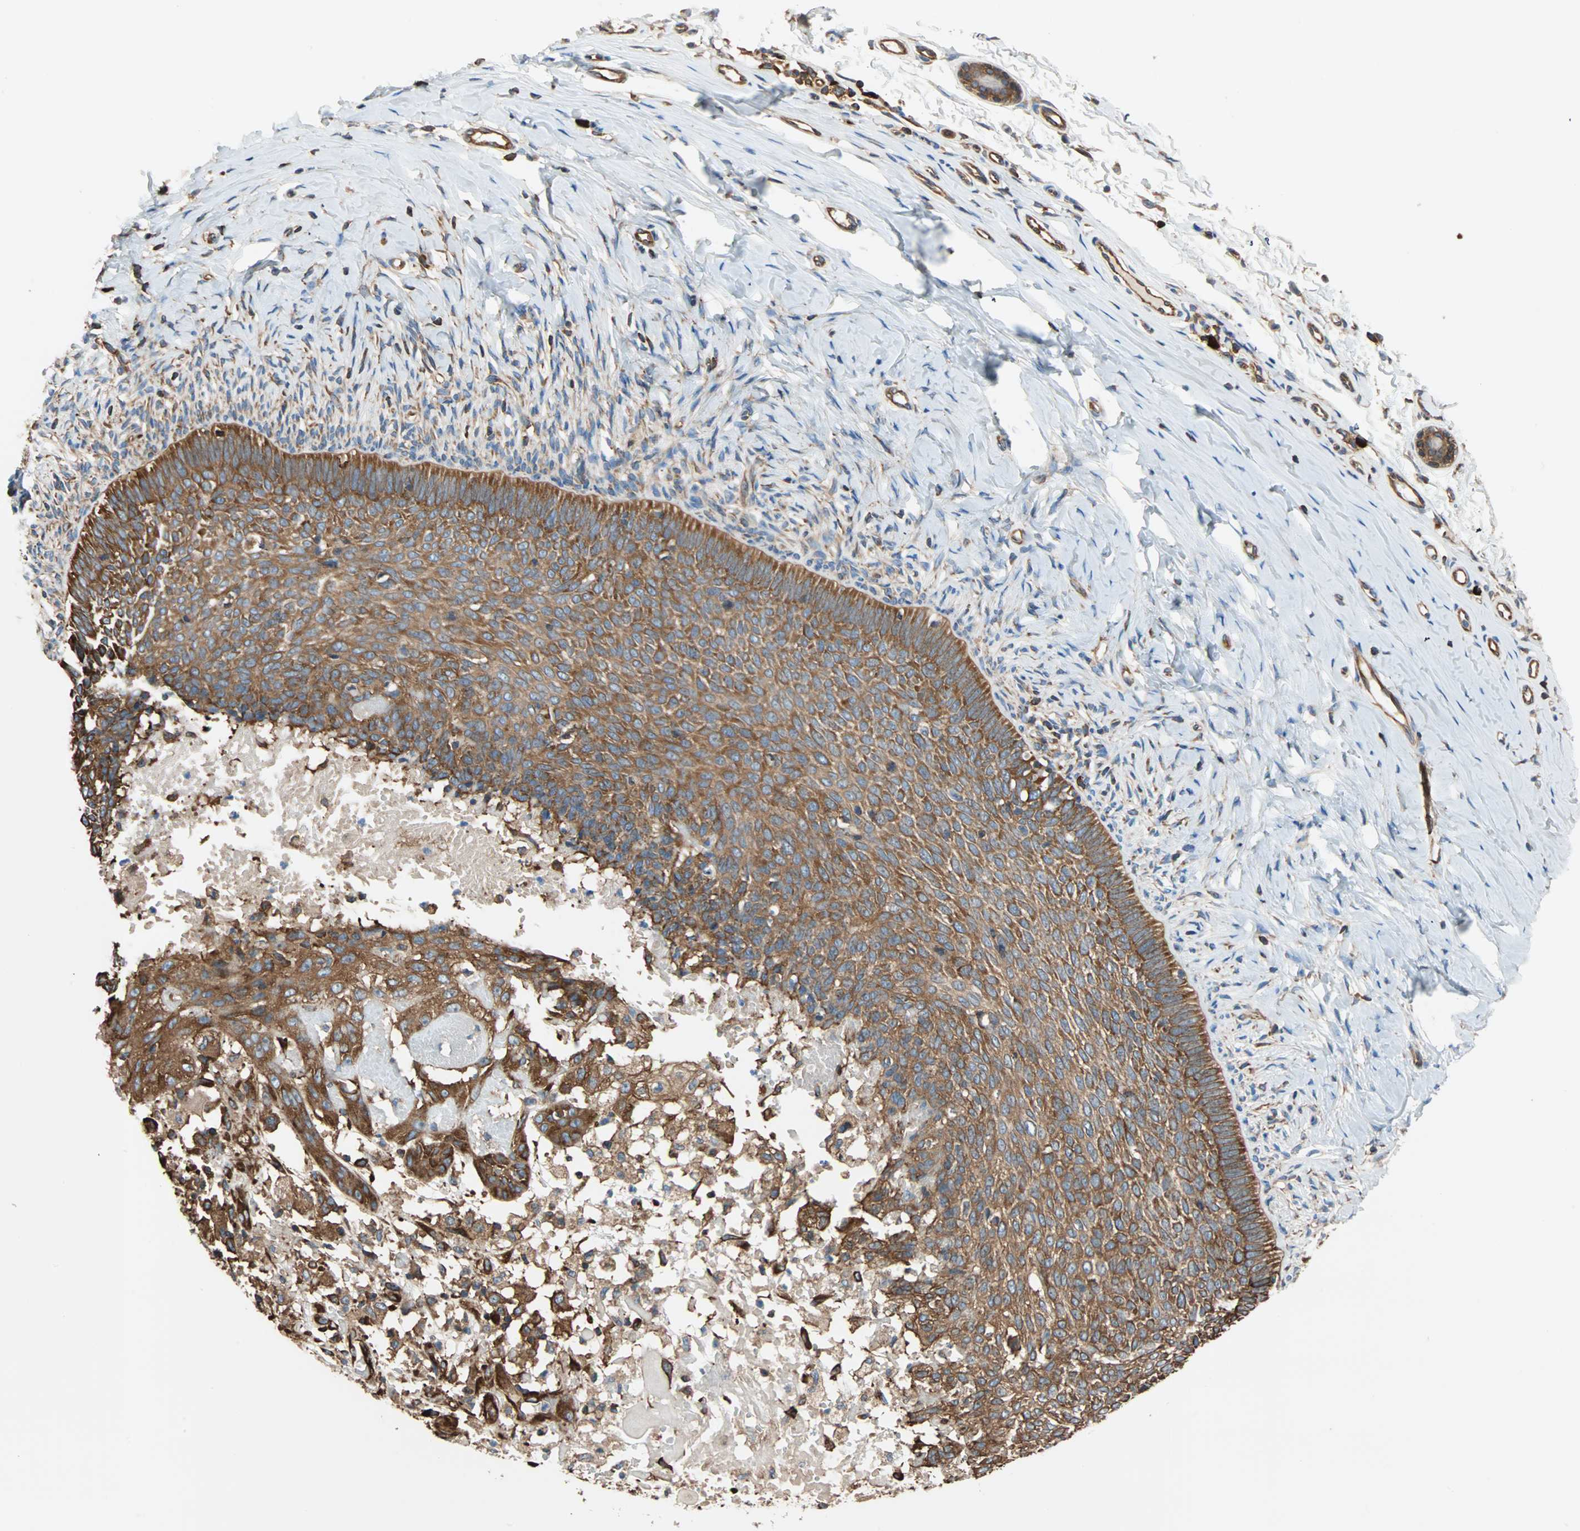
{"staining": {"intensity": "moderate", "quantity": ">75%", "location": "cytoplasmic/membranous"}, "tissue": "skin cancer", "cell_type": "Tumor cells", "image_type": "cancer", "snomed": [{"axis": "morphology", "description": "Normal tissue, NOS"}, {"axis": "morphology", "description": "Basal cell carcinoma"}, {"axis": "topography", "description": "Skin"}], "caption": "Human skin cancer (basal cell carcinoma) stained for a protein (brown) shows moderate cytoplasmic/membranous positive staining in about >75% of tumor cells.", "gene": "EEF2", "patient": {"sex": "male", "age": 87}}